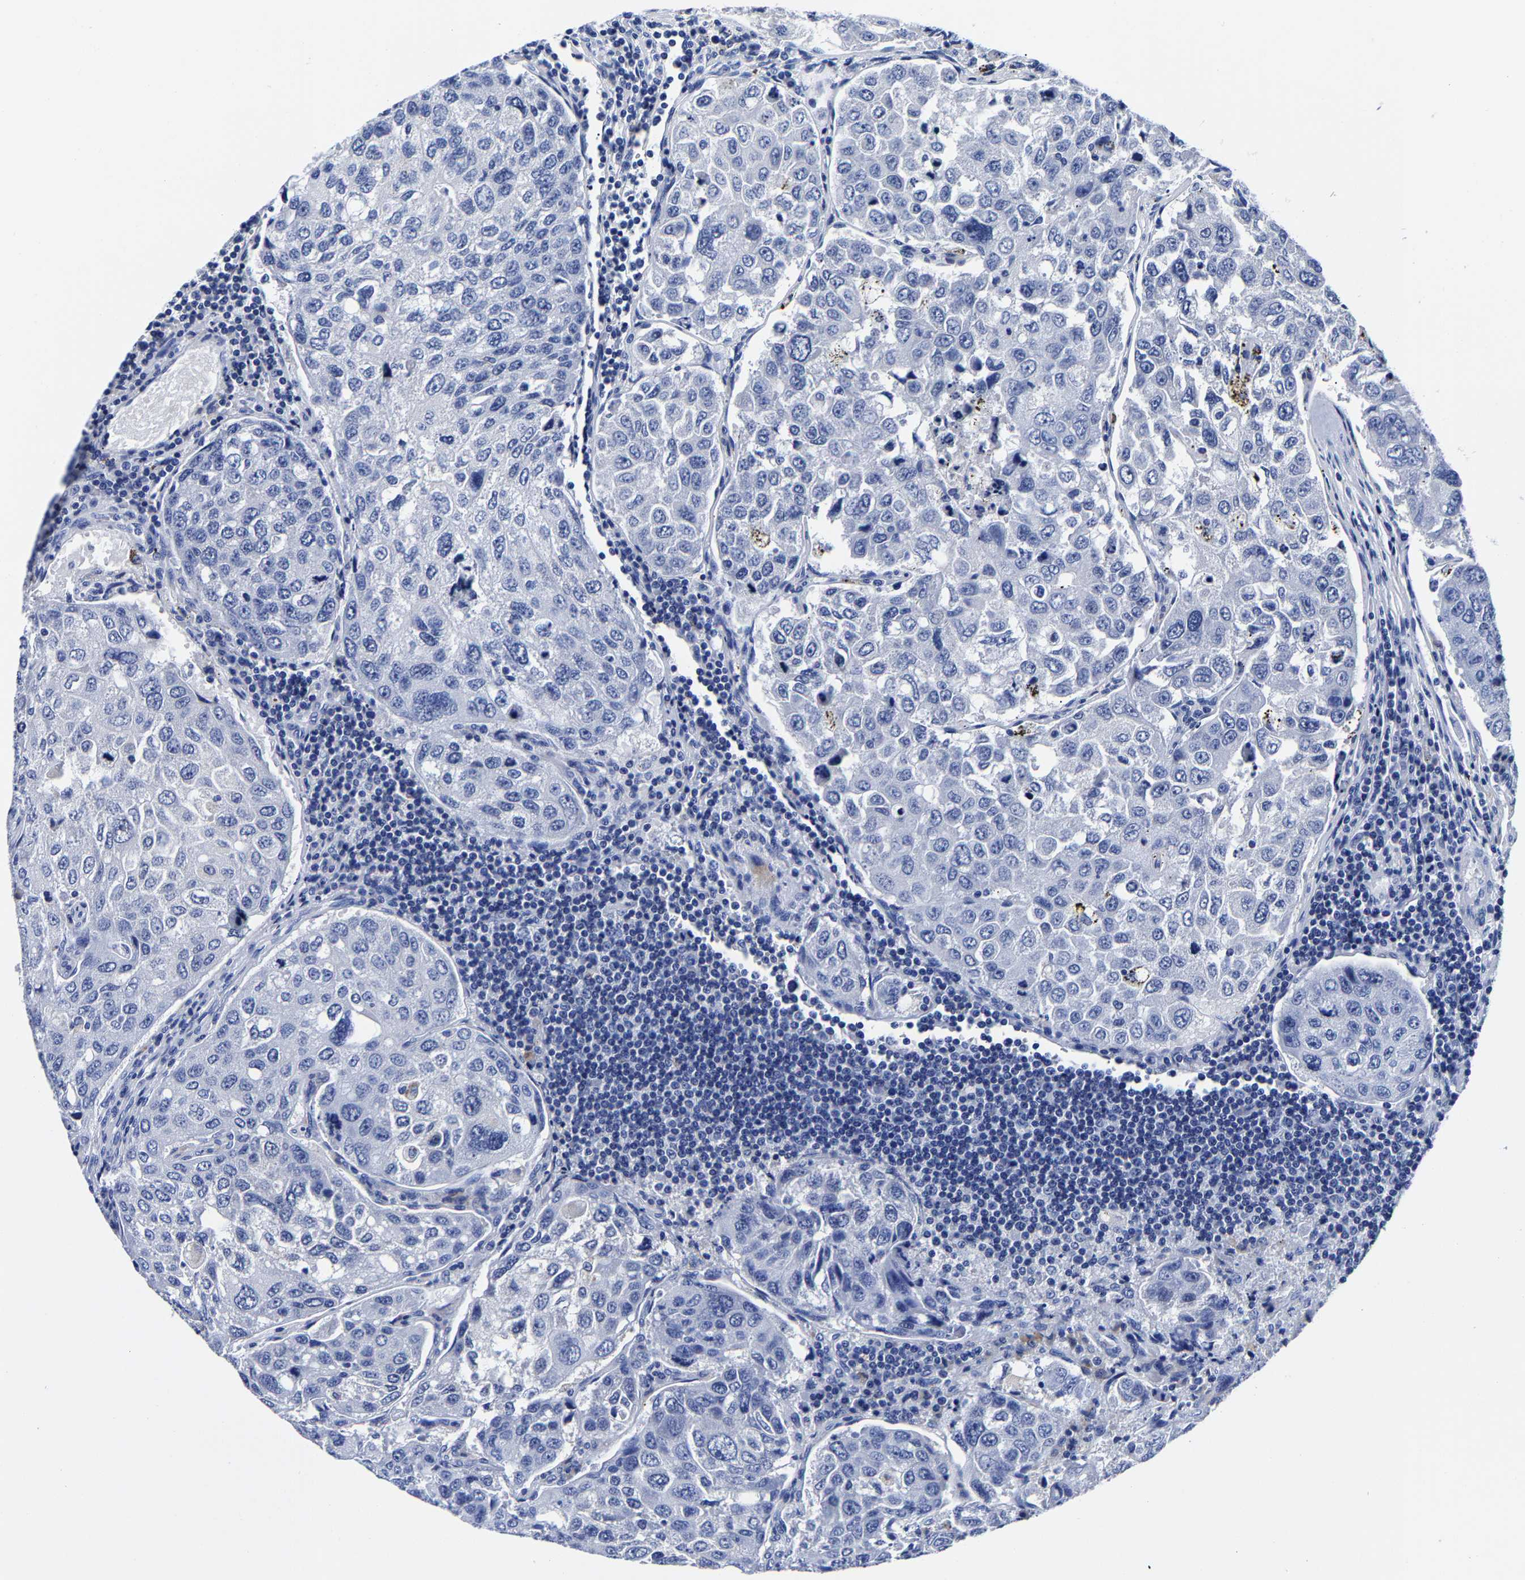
{"staining": {"intensity": "negative", "quantity": "none", "location": "none"}, "tissue": "urothelial cancer", "cell_type": "Tumor cells", "image_type": "cancer", "snomed": [{"axis": "morphology", "description": "Urothelial carcinoma, High grade"}, {"axis": "topography", "description": "Lymph node"}, {"axis": "topography", "description": "Urinary bladder"}], "caption": "An image of human urothelial carcinoma (high-grade) is negative for staining in tumor cells. (Stains: DAB immunohistochemistry with hematoxylin counter stain, Microscopy: brightfield microscopy at high magnification).", "gene": "CPA2", "patient": {"sex": "male", "age": 51}}